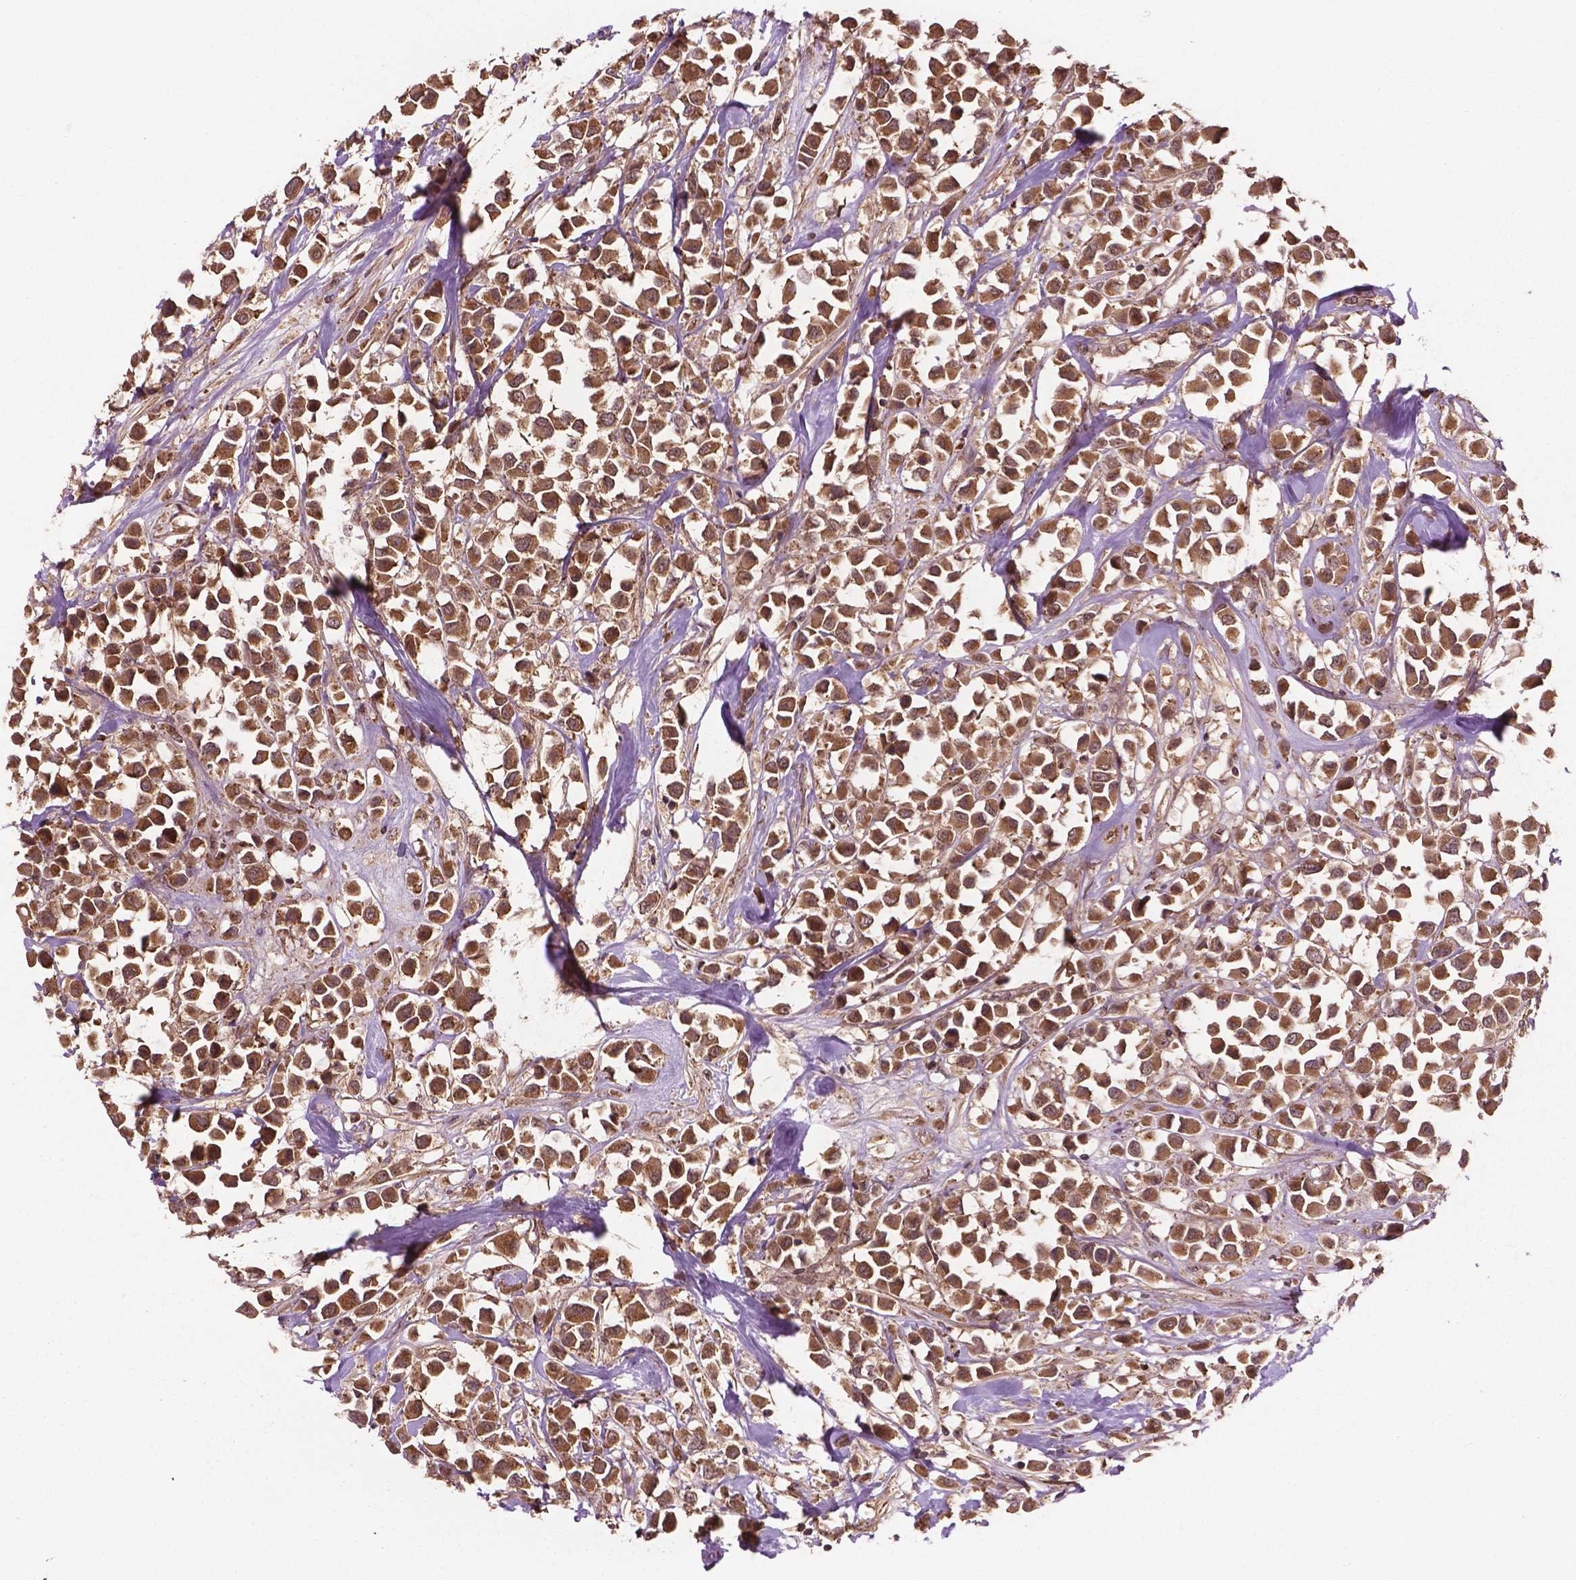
{"staining": {"intensity": "moderate", "quantity": ">75%", "location": "cytoplasmic/membranous"}, "tissue": "breast cancer", "cell_type": "Tumor cells", "image_type": "cancer", "snomed": [{"axis": "morphology", "description": "Duct carcinoma"}, {"axis": "topography", "description": "Breast"}], "caption": "Tumor cells show medium levels of moderate cytoplasmic/membranous positivity in about >75% of cells in human breast invasive ductal carcinoma. The protein is shown in brown color, while the nuclei are stained blue.", "gene": "PPP1CB", "patient": {"sex": "female", "age": 61}}